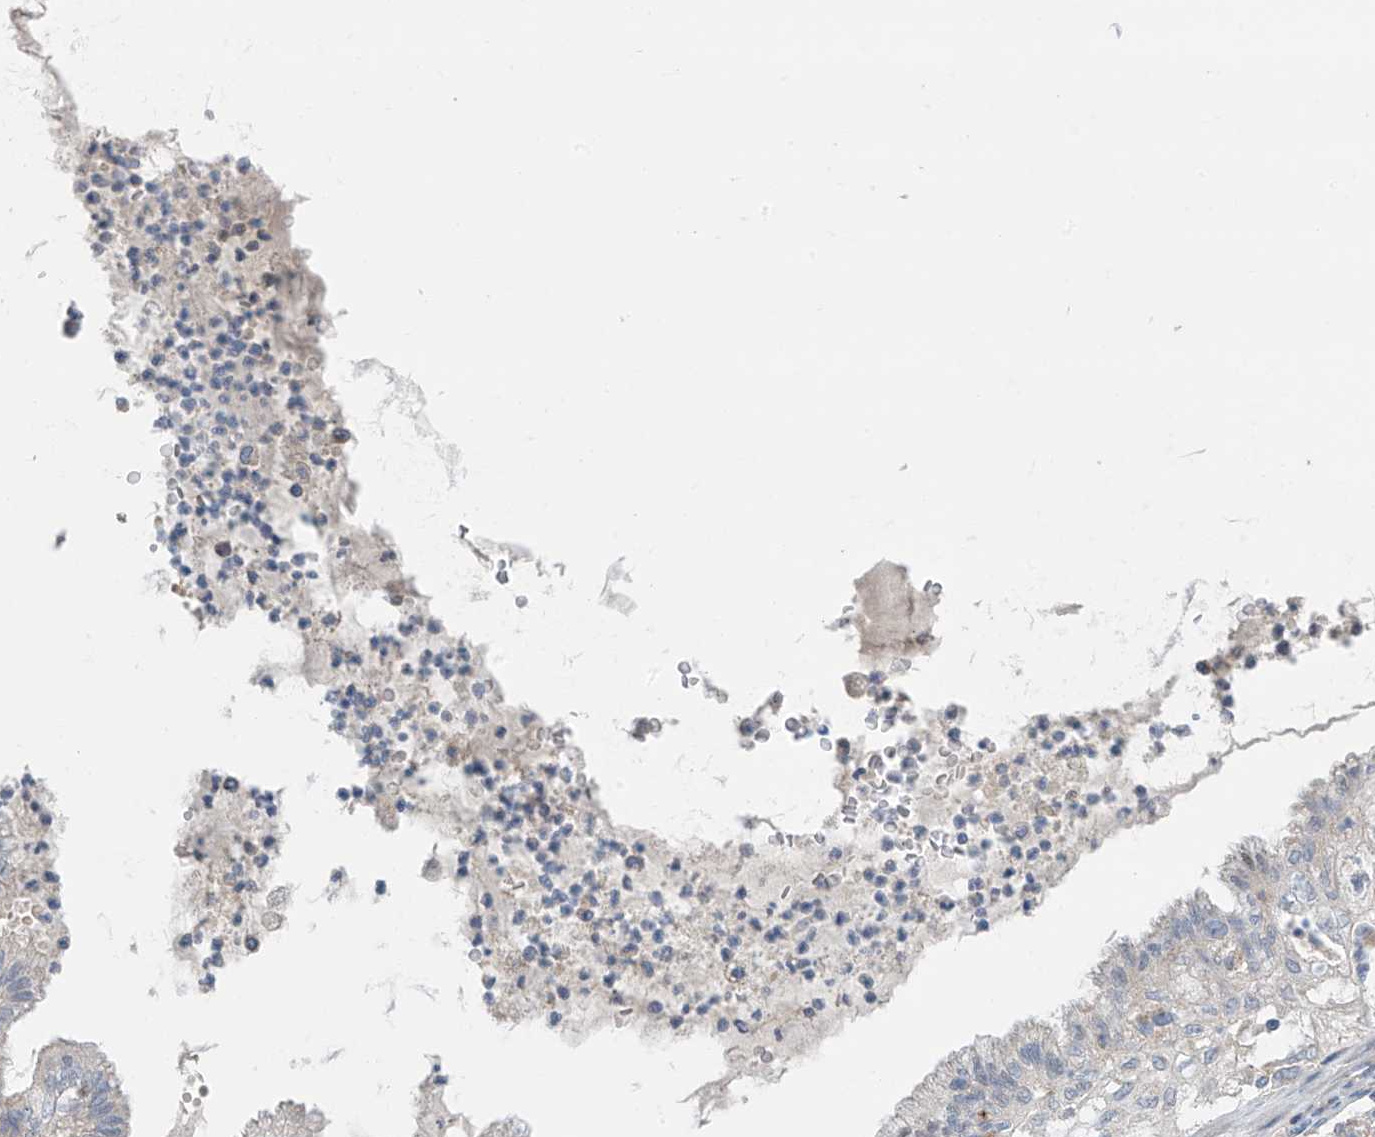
{"staining": {"intensity": "negative", "quantity": "none", "location": "none"}, "tissue": "lung cancer", "cell_type": "Tumor cells", "image_type": "cancer", "snomed": [{"axis": "morphology", "description": "Adenocarcinoma, NOS"}, {"axis": "topography", "description": "Lung"}], "caption": "IHC histopathology image of human adenocarcinoma (lung) stained for a protein (brown), which shows no expression in tumor cells.", "gene": "SYN3", "patient": {"sex": "female", "age": 70}}